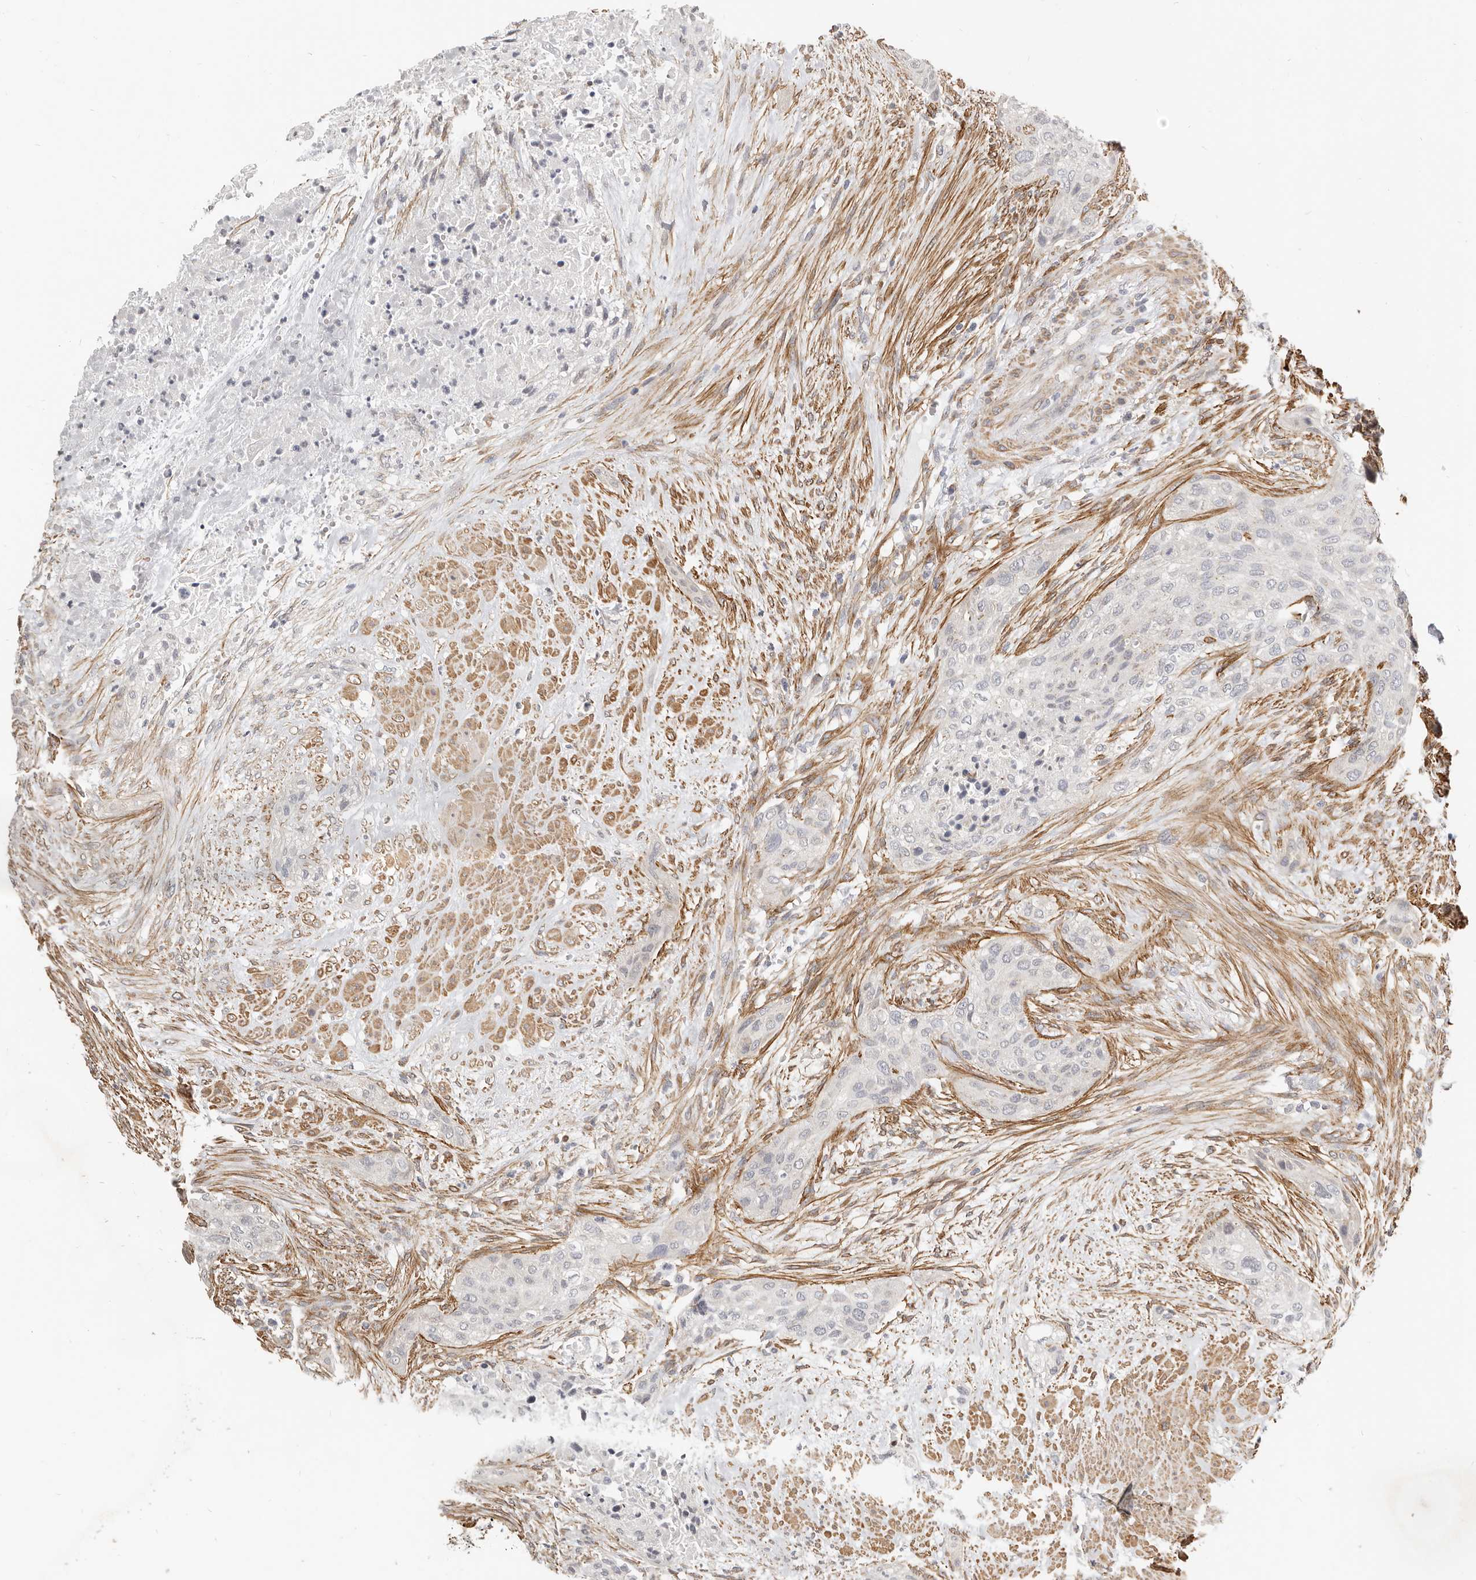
{"staining": {"intensity": "negative", "quantity": "none", "location": "none"}, "tissue": "urothelial cancer", "cell_type": "Tumor cells", "image_type": "cancer", "snomed": [{"axis": "morphology", "description": "Urothelial carcinoma, High grade"}, {"axis": "topography", "description": "Urinary bladder"}], "caption": "Human urothelial carcinoma (high-grade) stained for a protein using immunohistochemistry shows no expression in tumor cells.", "gene": "RABAC1", "patient": {"sex": "male", "age": 35}}